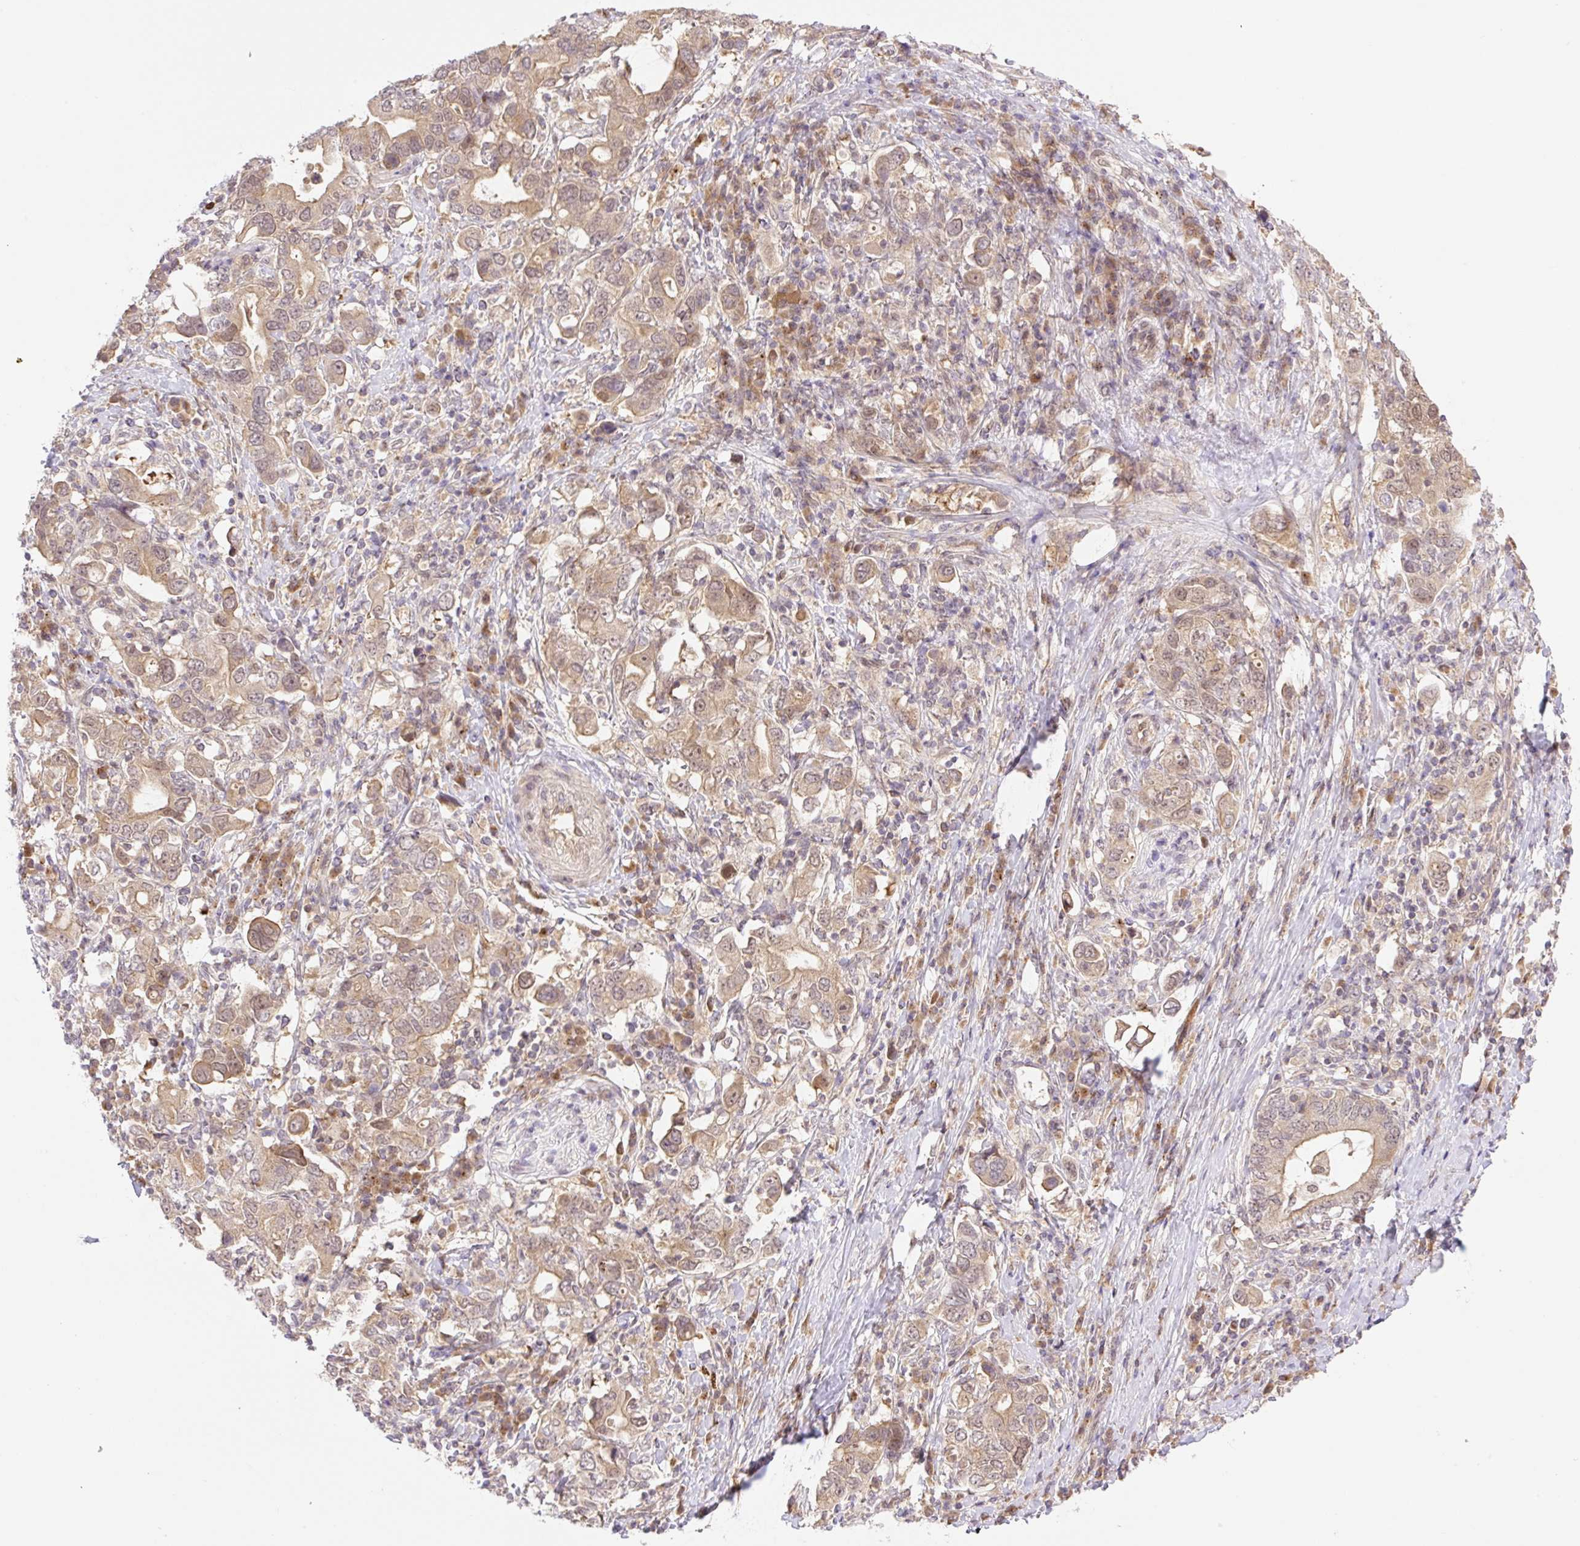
{"staining": {"intensity": "weak", "quantity": ">75%", "location": "cytoplasmic/membranous,nuclear"}, "tissue": "stomach cancer", "cell_type": "Tumor cells", "image_type": "cancer", "snomed": [{"axis": "morphology", "description": "Adenocarcinoma, NOS"}, {"axis": "topography", "description": "Stomach, upper"}, {"axis": "topography", "description": "Stomach"}], "caption": "This is an image of immunohistochemistry (IHC) staining of stomach cancer, which shows weak positivity in the cytoplasmic/membranous and nuclear of tumor cells.", "gene": "VPS25", "patient": {"sex": "male", "age": 62}}